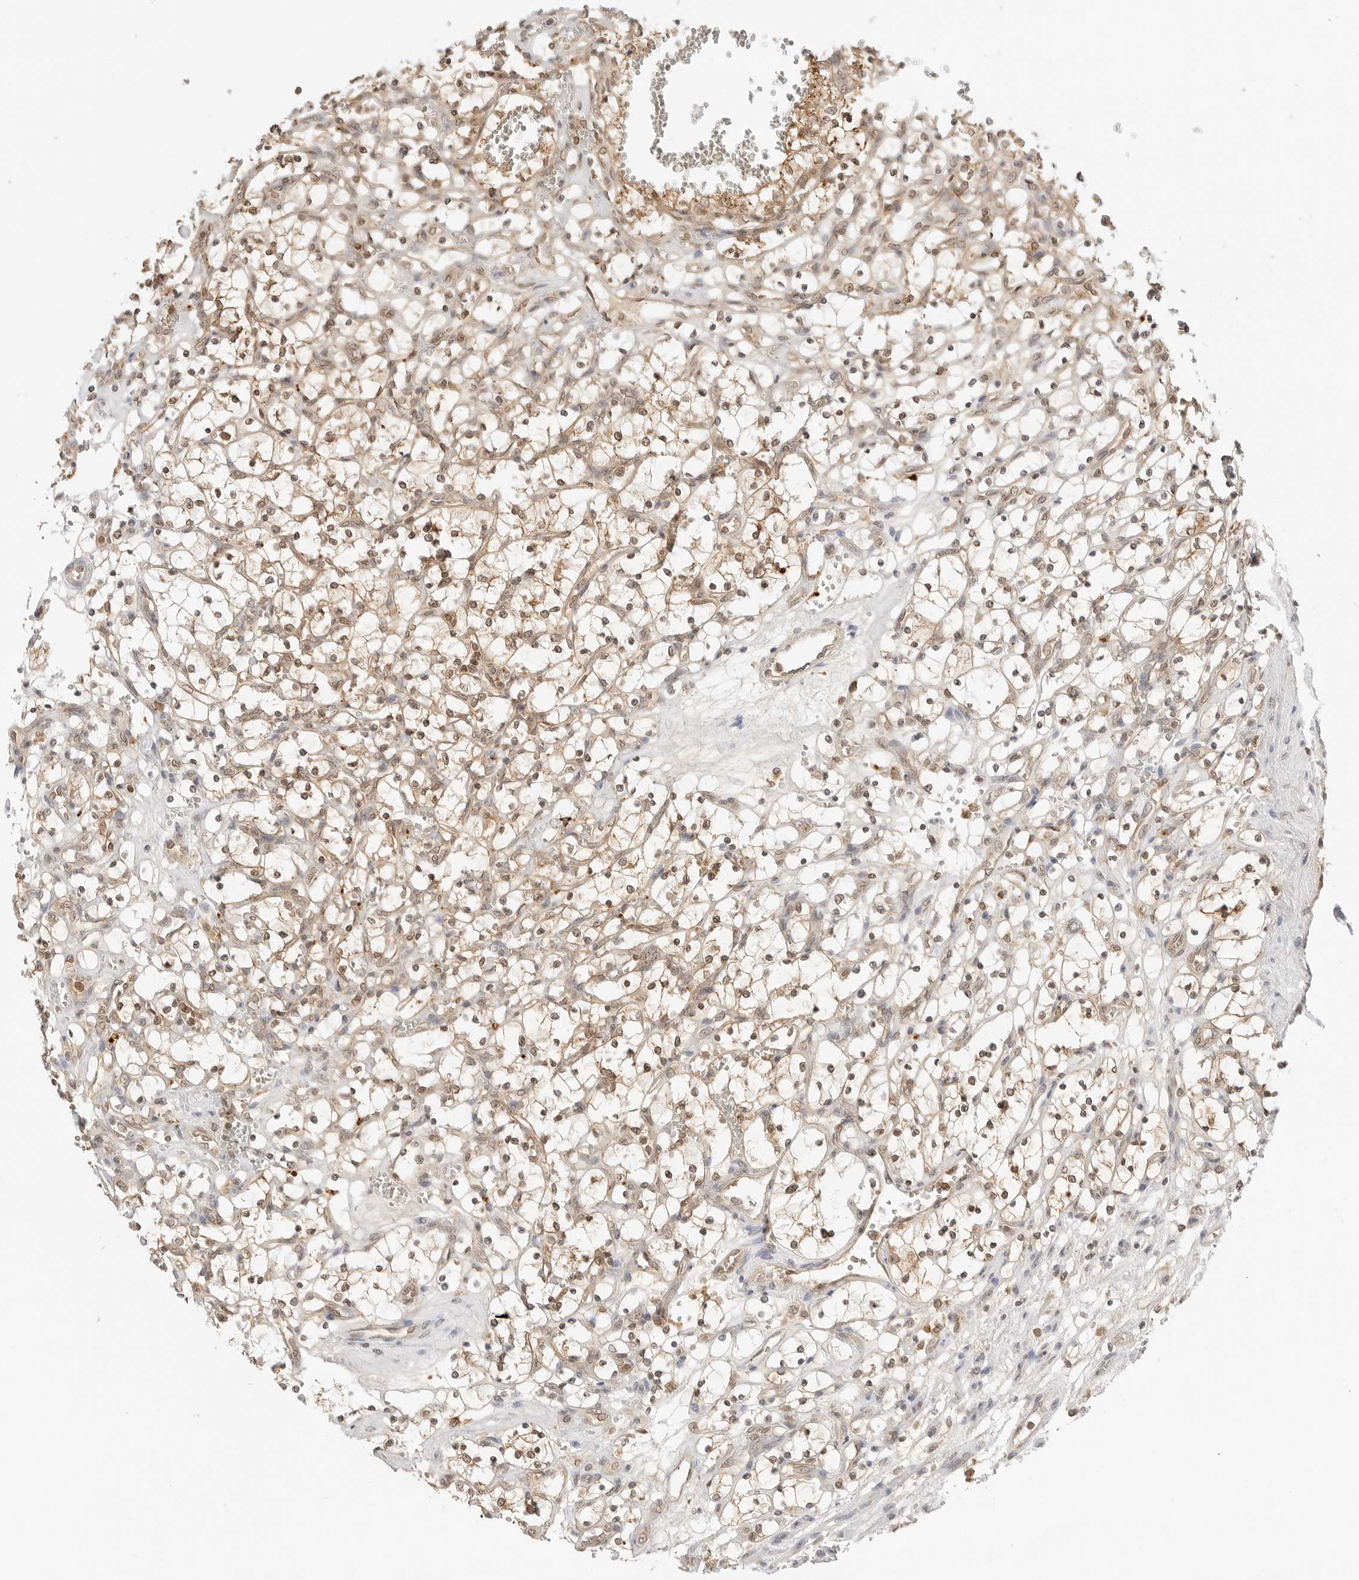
{"staining": {"intensity": "moderate", "quantity": ">75%", "location": "cytoplasmic/membranous,nuclear"}, "tissue": "renal cancer", "cell_type": "Tumor cells", "image_type": "cancer", "snomed": [{"axis": "morphology", "description": "Adenocarcinoma, NOS"}, {"axis": "topography", "description": "Kidney"}], "caption": "High-power microscopy captured an immunohistochemistry image of adenocarcinoma (renal), revealing moderate cytoplasmic/membranous and nuclear staining in approximately >75% of tumor cells.", "gene": "EPHA1", "patient": {"sex": "female", "age": 69}}